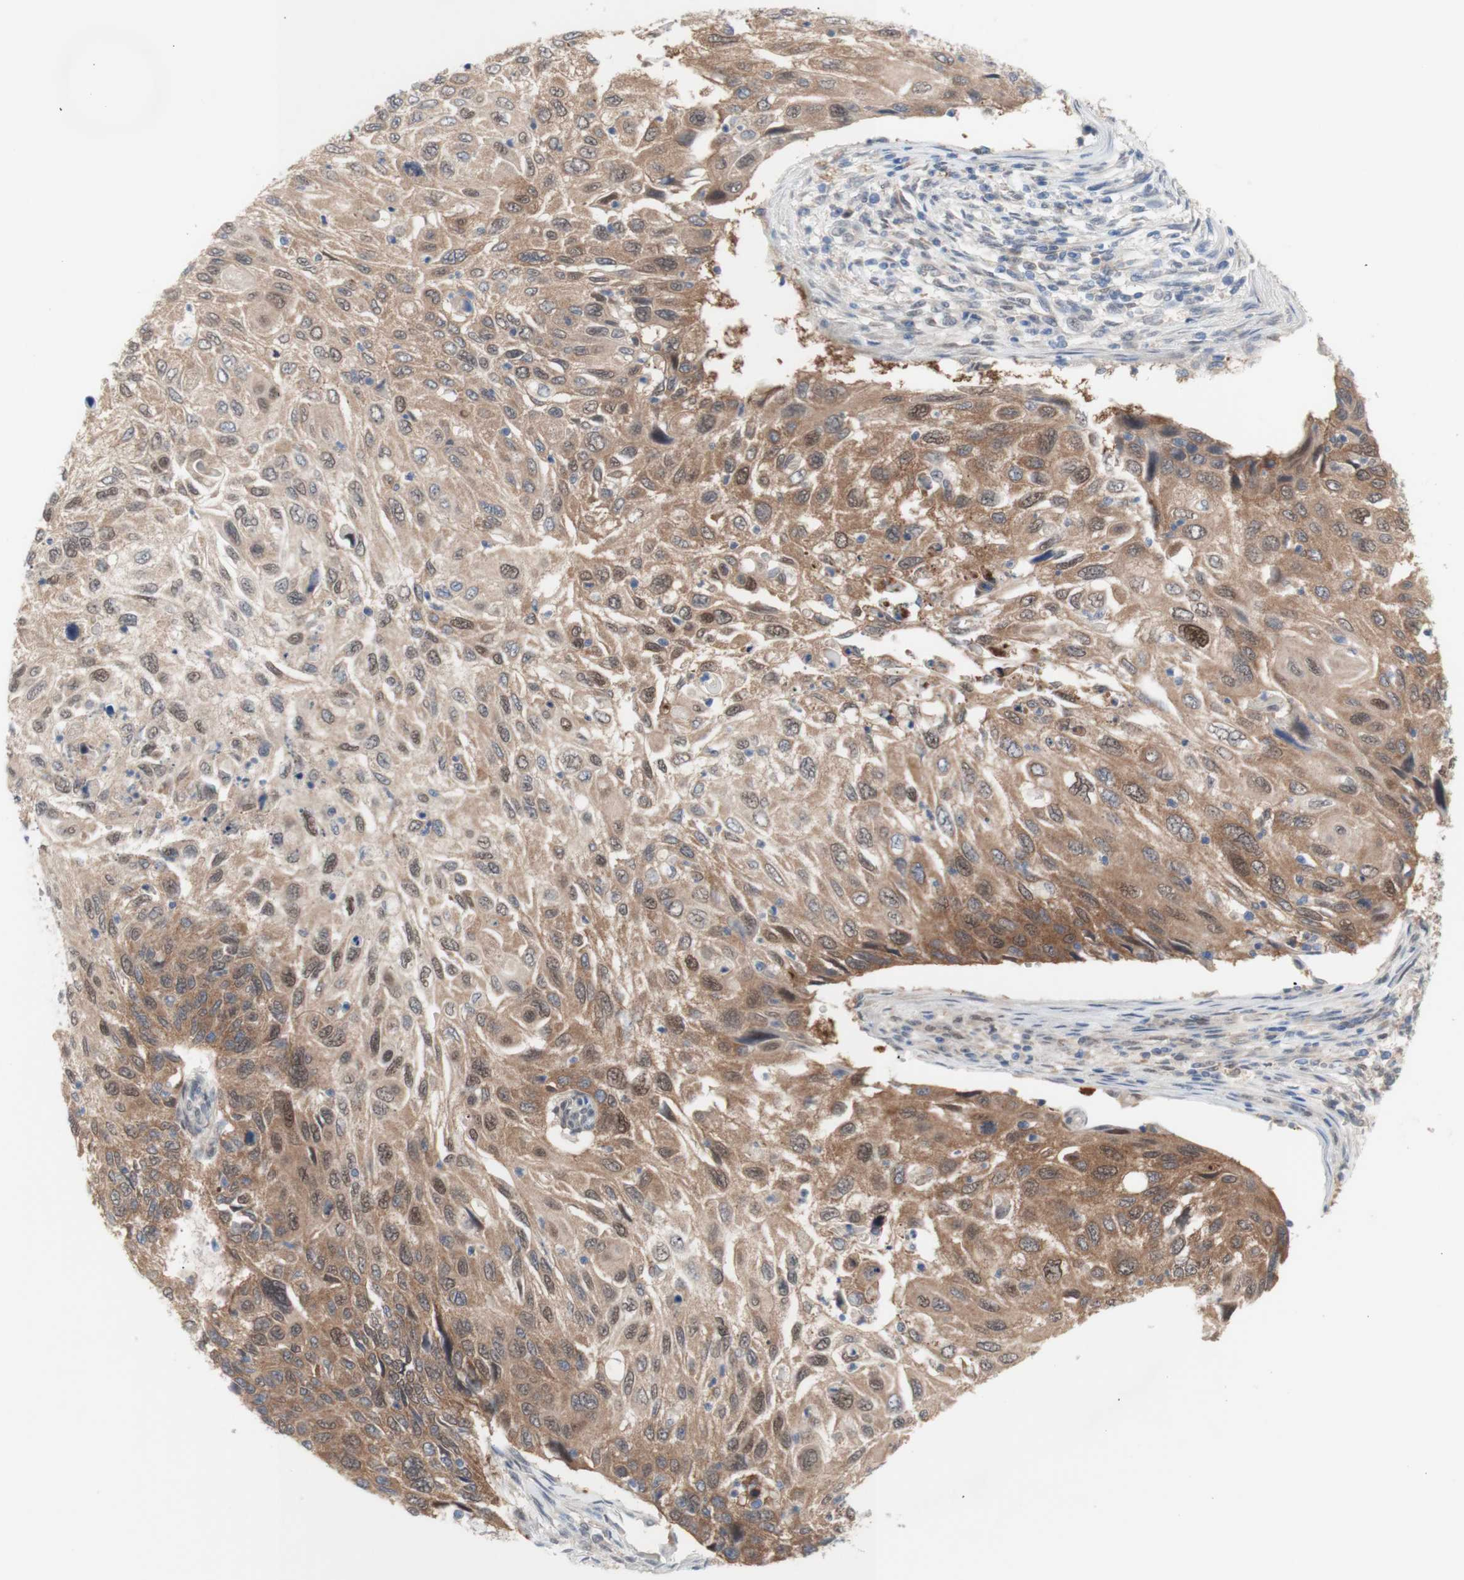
{"staining": {"intensity": "moderate", "quantity": ">75%", "location": "cytoplasmic/membranous,nuclear"}, "tissue": "cervical cancer", "cell_type": "Tumor cells", "image_type": "cancer", "snomed": [{"axis": "morphology", "description": "Squamous cell carcinoma, NOS"}, {"axis": "topography", "description": "Cervix"}], "caption": "An image of cervical cancer stained for a protein exhibits moderate cytoplasmic/membranous and nuclear brown staining in tumor cells.", "gene": "PRMT5", "patient": {"sex": "female", "age": 70}}